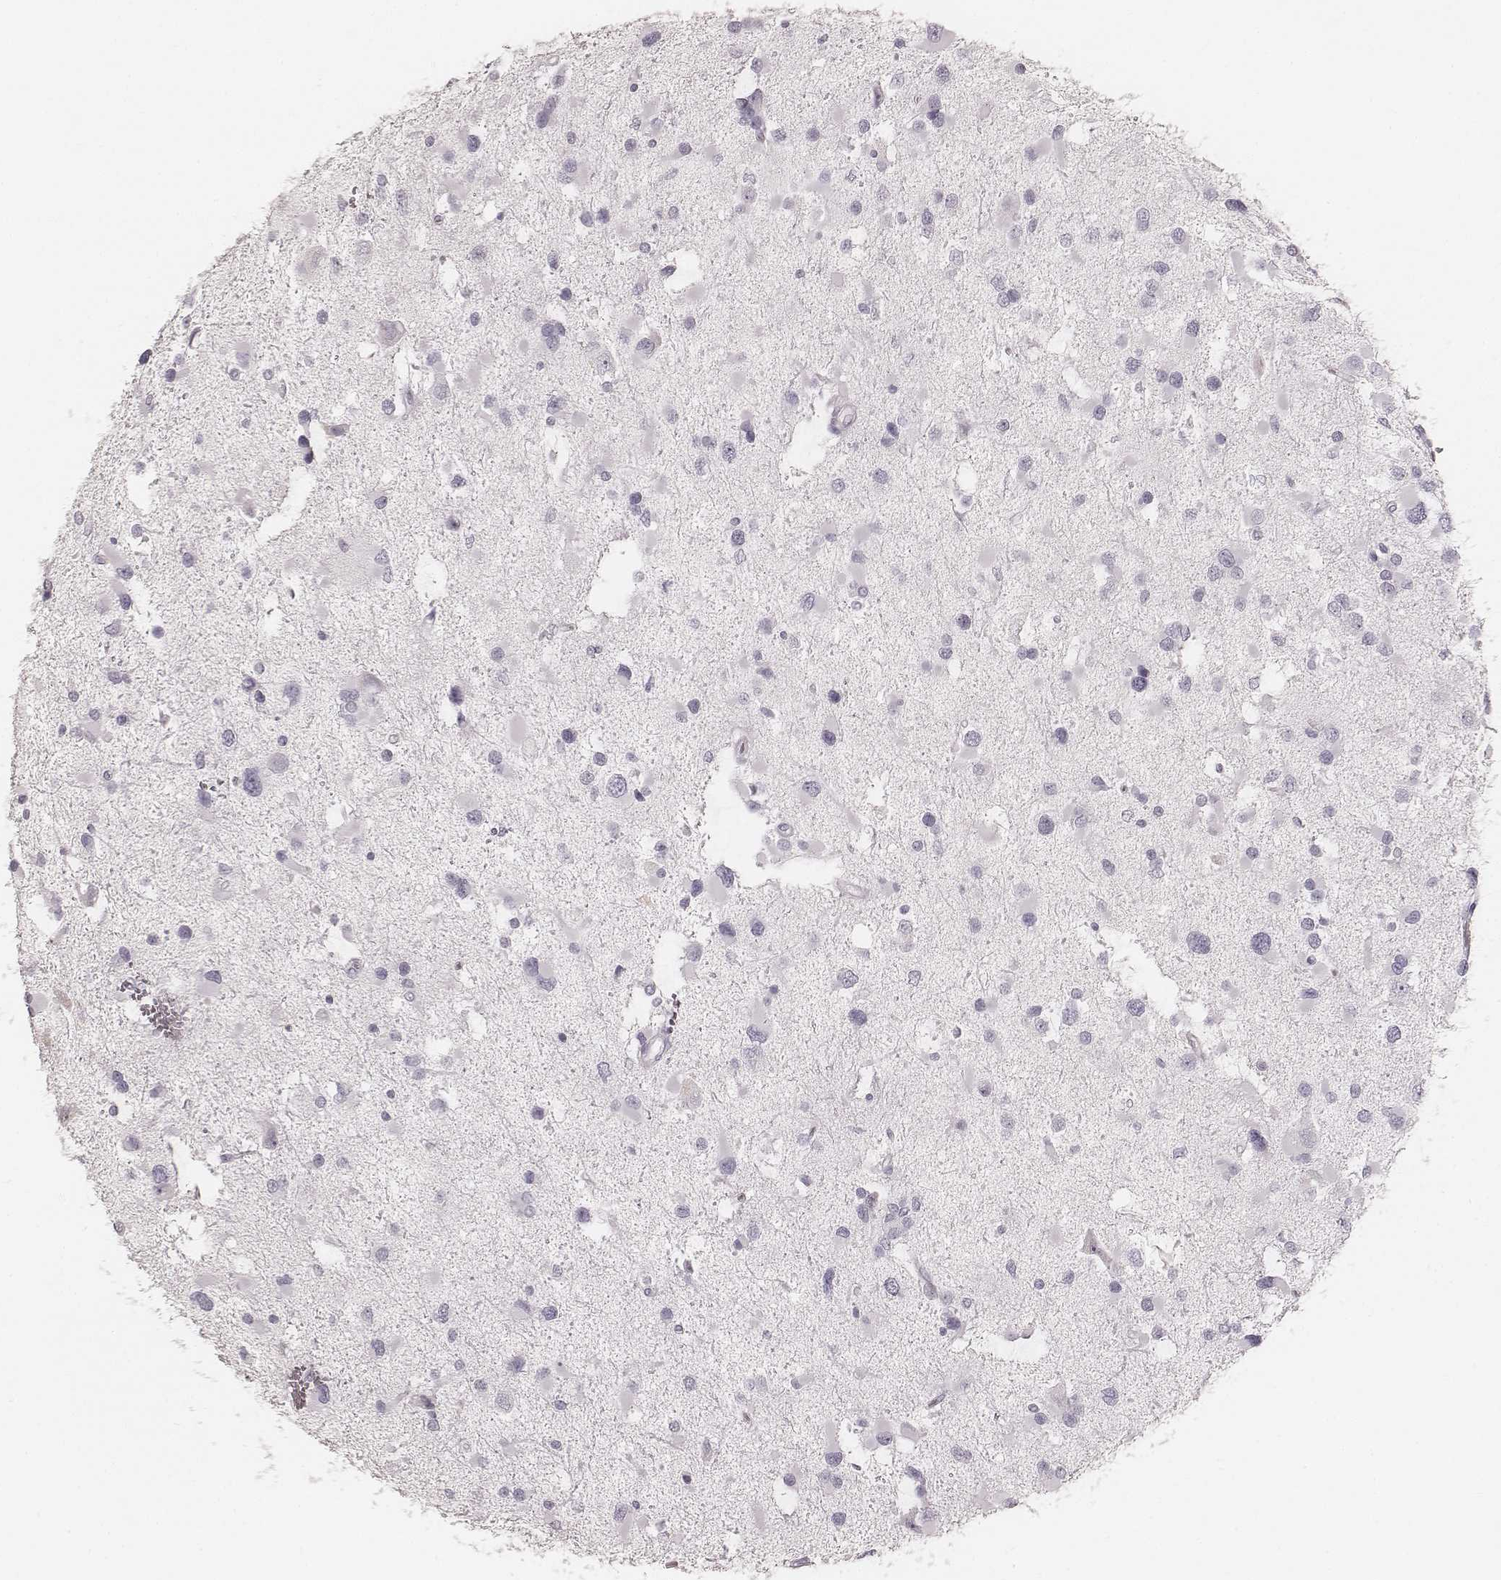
{"staining": {"intensity": "negative", "quantity": "none", "location": "none"}, "tissue": "glioma", "cell_type": "Tumor cells", "image_type": "cancer", "snomed": [{"axis": "morphology", "description": "Glioma, malignant, Low grade"}, {"axis": "topography", "description": "Brain"}], "caption": "Immunohistochemistry image of human glioma stained for a protein (brown), which exhibits no expression in tumor cells. The staining was performed using DAB to visualize the protein expression in brown, while the nuclei were stained in blue with hematoxylin (Magnification: 20x).", "gene": "KRT26", "patient": {"sex": "female", "age": 32}}